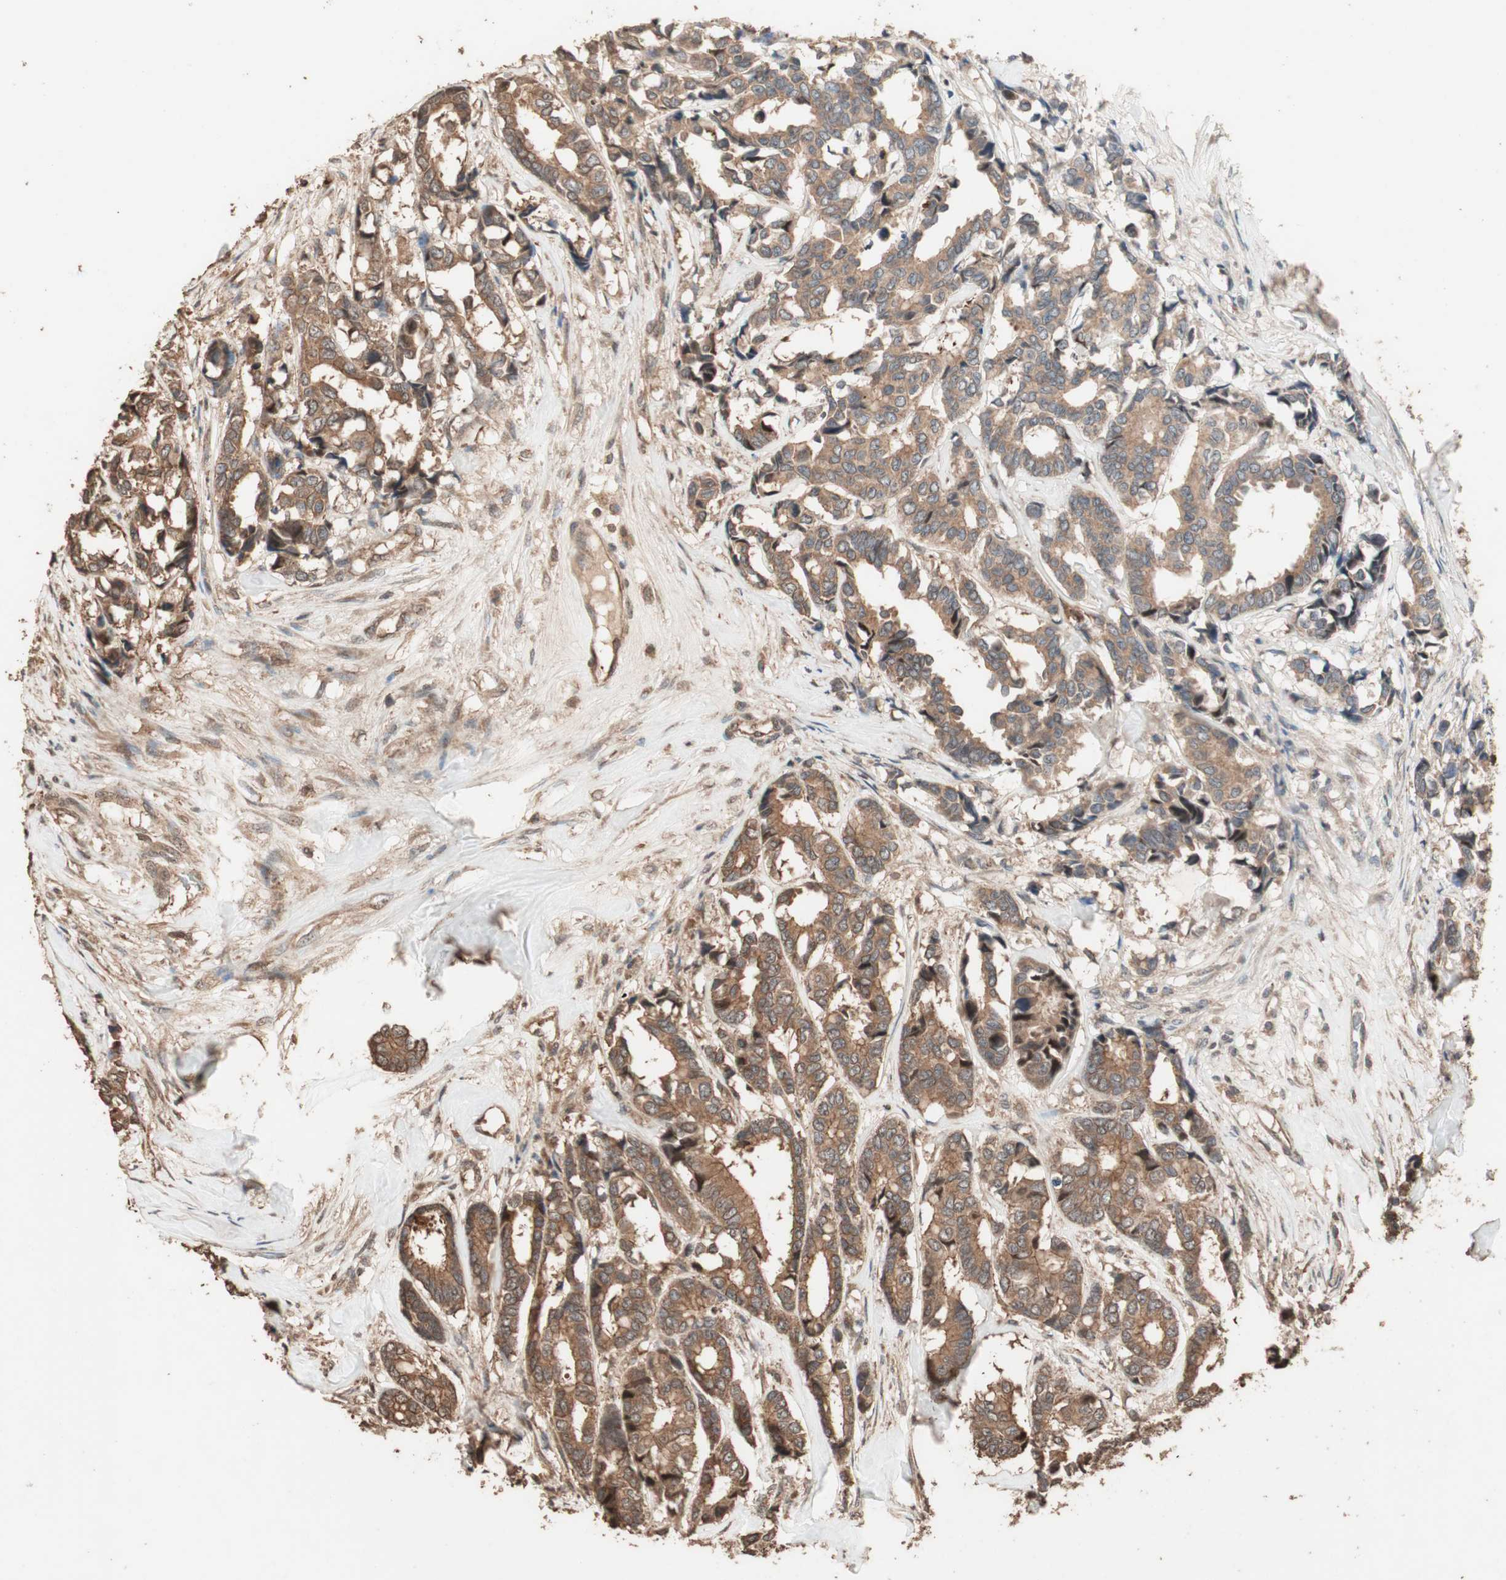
{"staining": {"intensity": "moderate", "quantity": ">75%", "location": "cytoplasmic/membranous"}, "tissue": "breast cancer", "cell_type": "Tumor cells", "image_type": "cancer", "snomed": [{"axis": "morphology", "description": "Duct carcinoma"}, {"axis": "topography", "description": "Breast"}], "caption": "Immunohistochemical staining of human breast cancer reveals moderate cytoplasmic/membranous protein expression in approximately >75% of tumor cells. (DAB (3,3'-diaminobenzidine) IHC with brightfield microscopy, high magnification).", "gene": "USP20", "patient": {"sex": "female", "age": 87}}